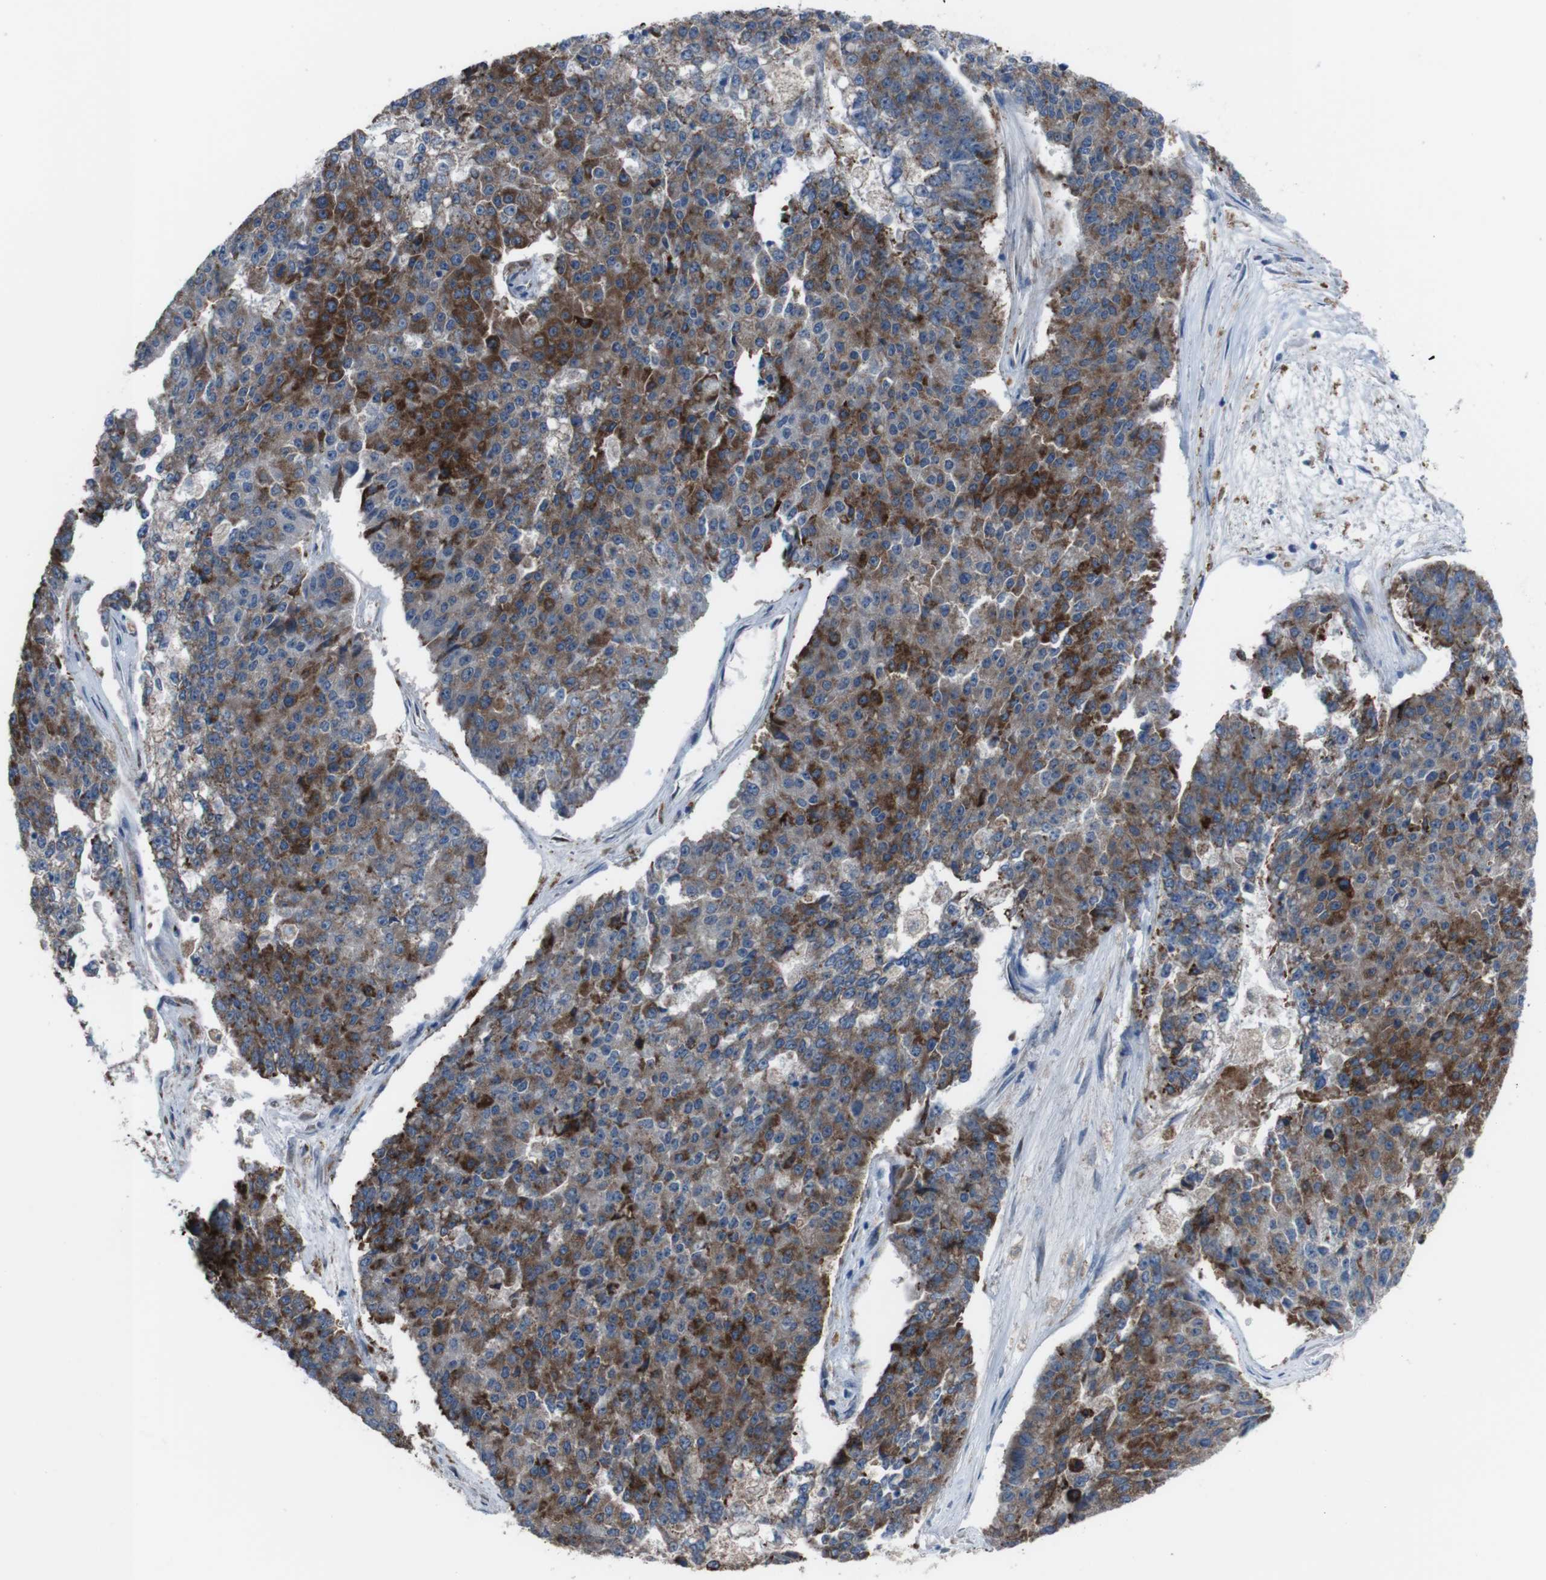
{"staining": {"intensity": "moderate", "quantity": ">75%", "location": "cytoplasmic/membranous"}, "tissue": "pancreatic cancer", "cell_type": "Tumor cells", "image_type": "cancer", "snomed": [{"axis": "morphology", "description": "Adenocarcinoma, NOS"}, {"axis": "topography", "description": "Pancreas"}], "caption": "Pancreatic cancer (adenocarcinoma) stained with immunohistochemistry demonstrates moderate cytoplasmic/membranous staining in approximately >75% of tumor cells. The staining was performed using DAB to visualize the protein expression in brown, while the nuclei were stained in blue with hematoxylin (Magnification: 20x).", "gene": "CDH22", "patient": {"sex": "male", "age": 50}}